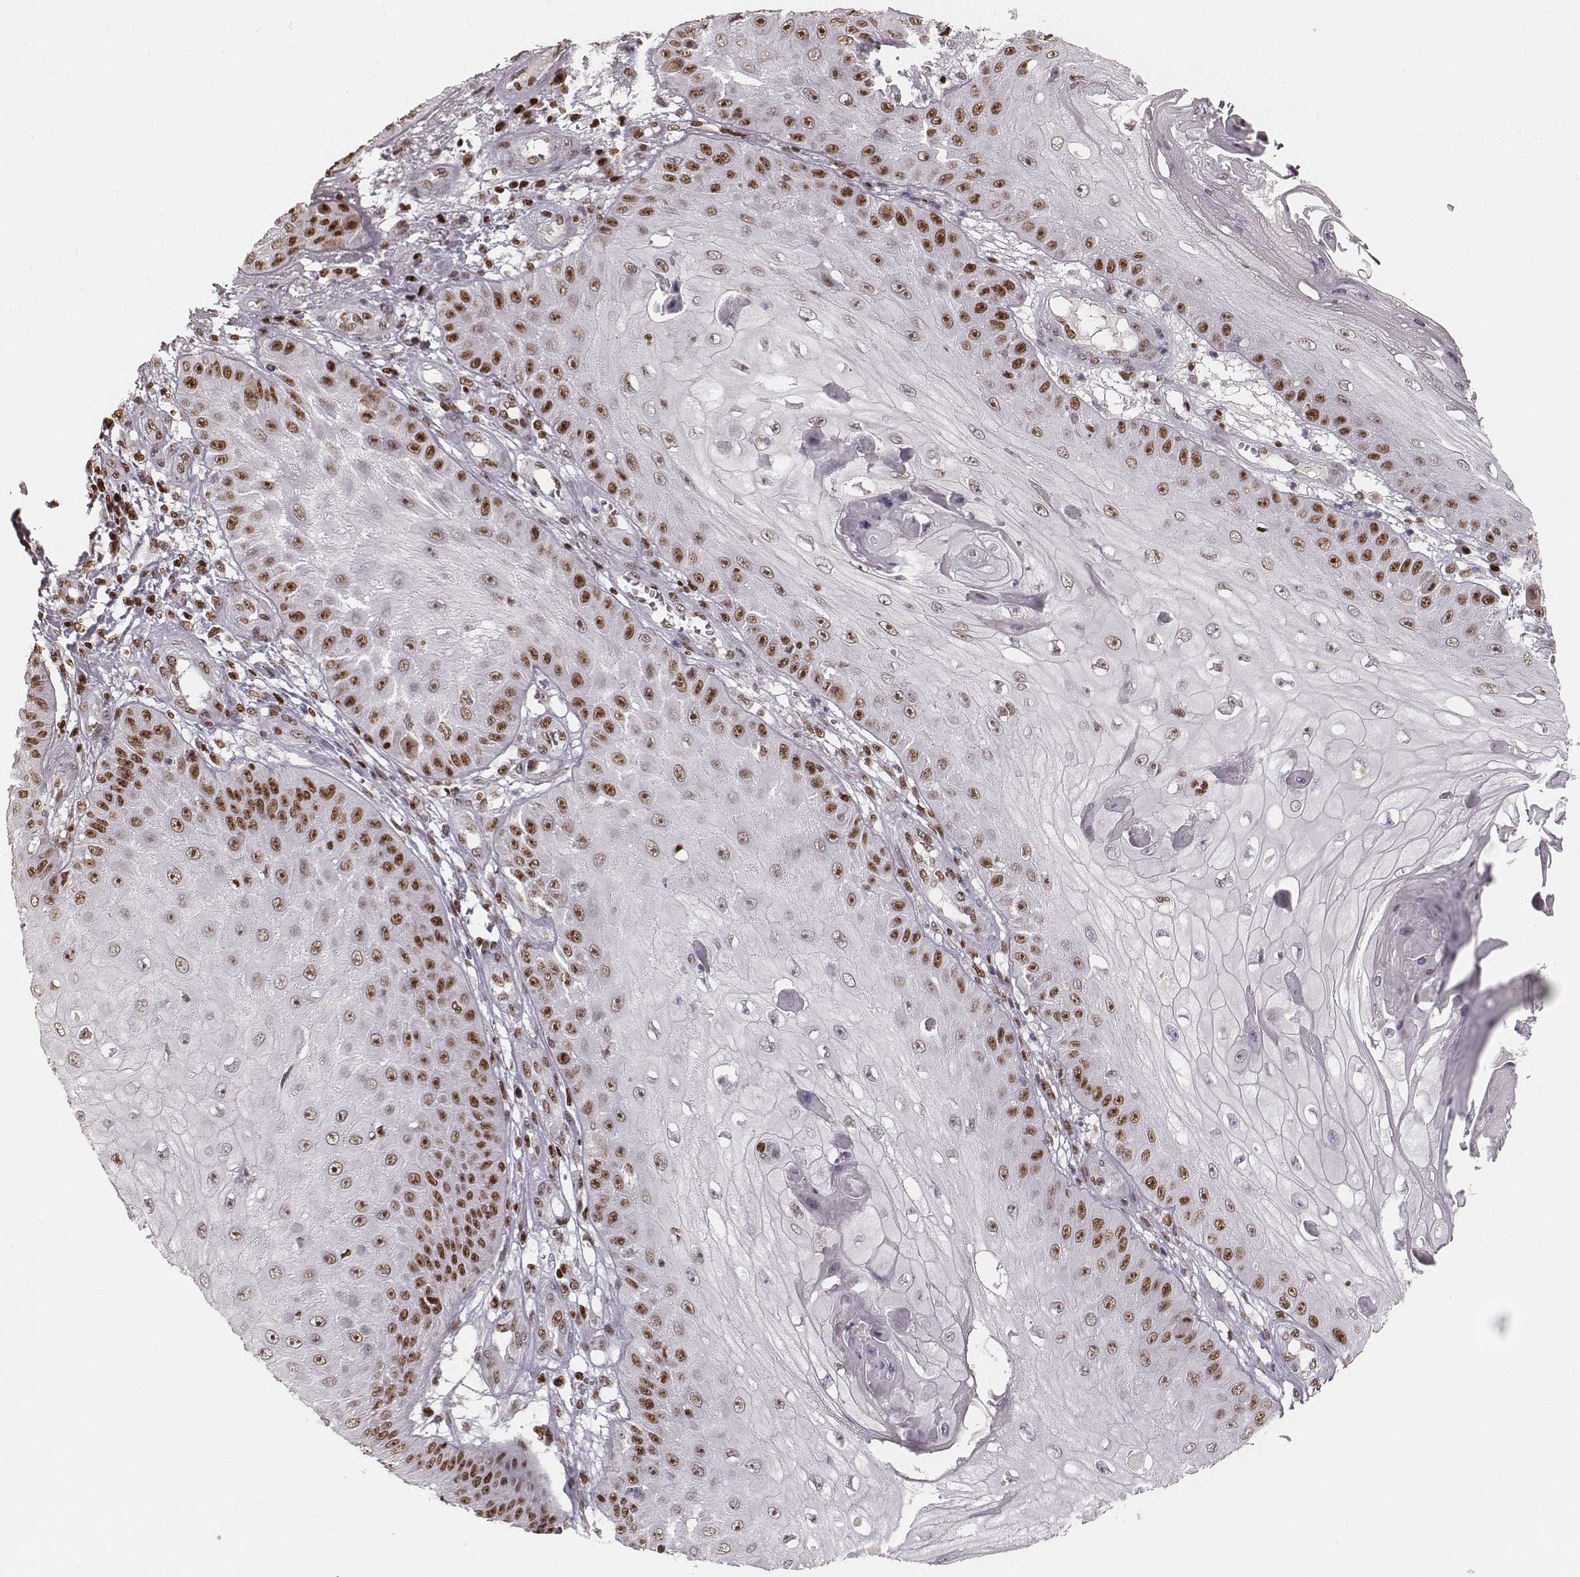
{"staining": {"intensity": "moderate", "quantity": ">75%", "location": "nuclear"}, "tissue": "skin cancer", "cell_type": "Tumor cells", "image_type": "cancer", "snomed": [{"axis": "morphology", "description": "Squamous cell carcinoma, NOS"}, {"axis": "topography", "description": "Skin"}], "caption": "Skin cancer stained with a brown dye reveals moderate nuclear positive expression in approximately >75% of tumor cells.", "gene": "PARP1", "patient": {"sex": "male", "age": 70}}